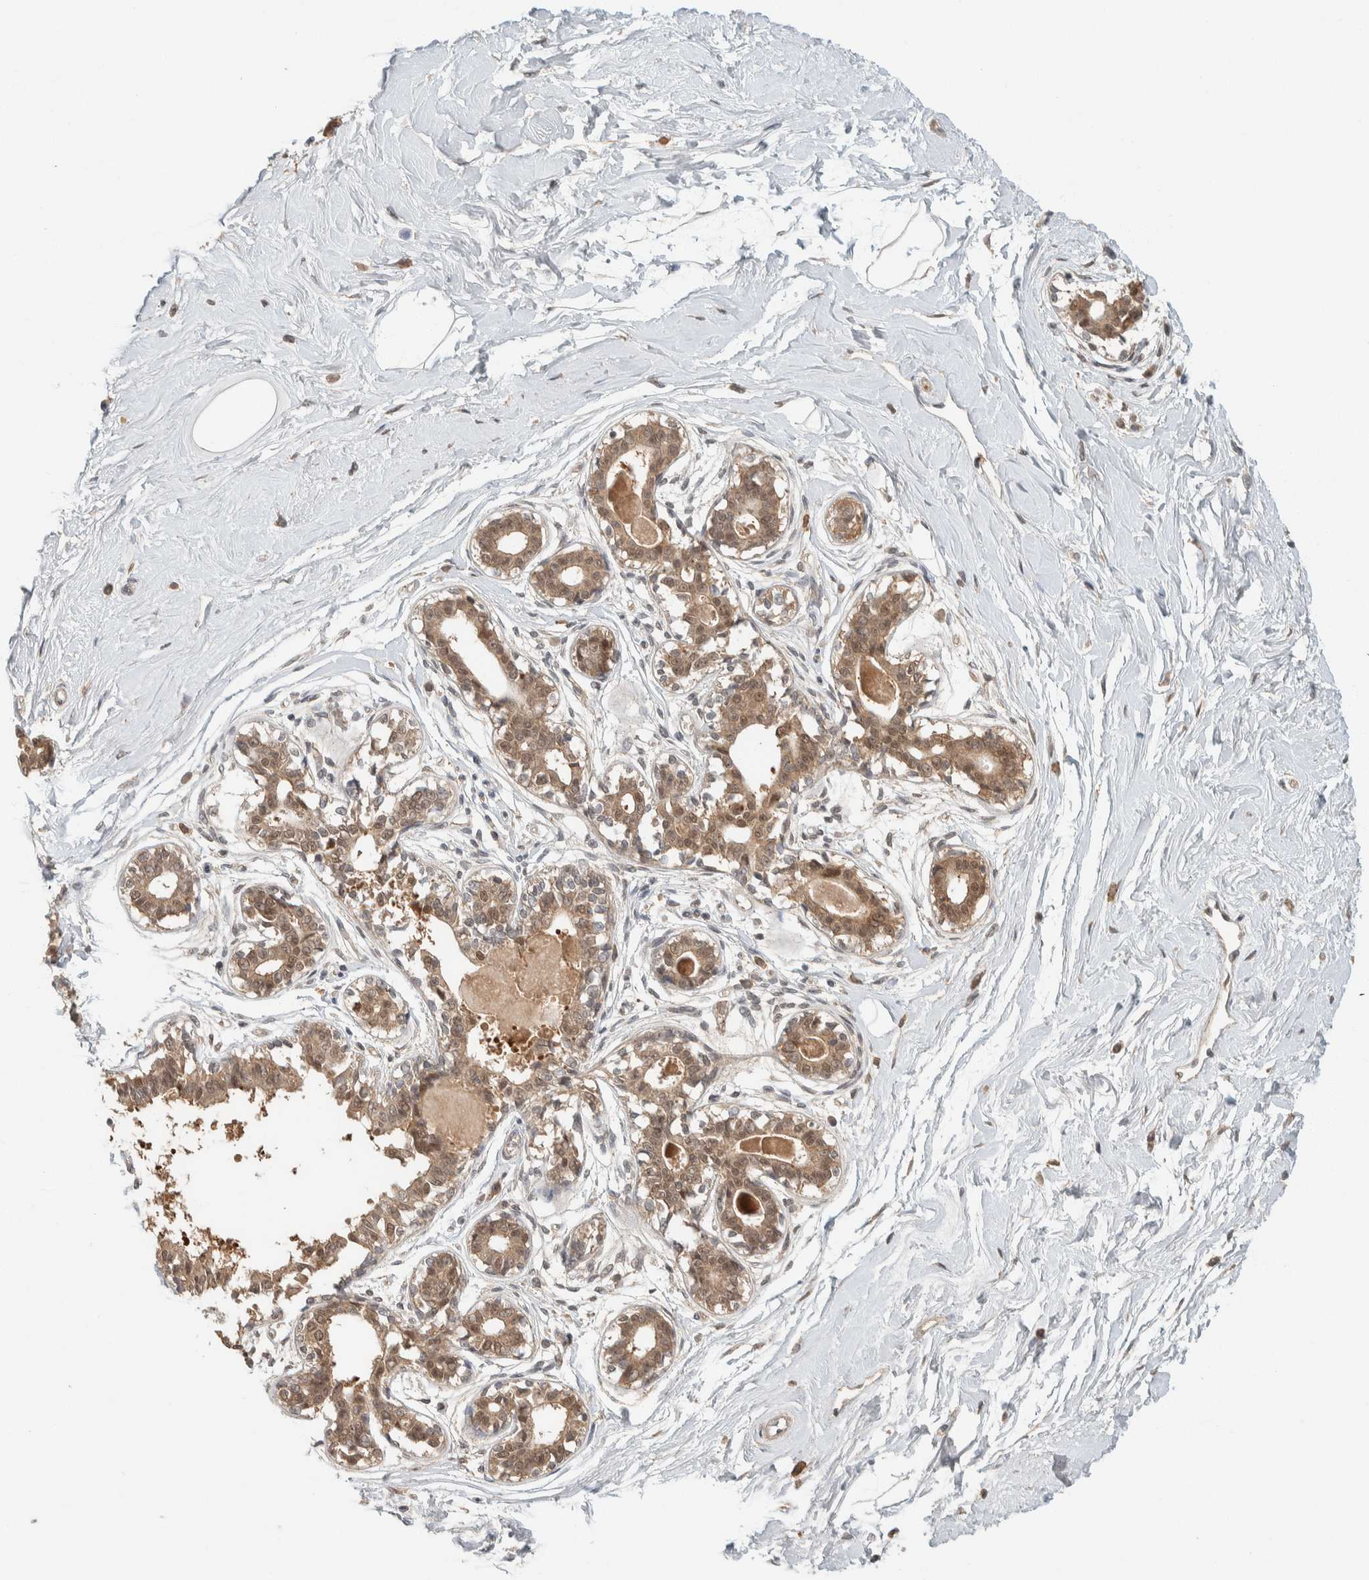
{"staining": {"intensity": "moderate", "quantity": ">75%", "location": "cytoplasmic/membranous,nuclear"}, "tissue": "breast", "cell_type": "Glandular cells", "image_type": "normal", "snomed": [{"axis": "morphology", "description": "Normal tissue, NOS"}, {"axis": "topography", "description": "Breast"}], "caption": "A micrograph of breast stained for a protein reveals moderate cytoplasmic/membranous,nuclear brown staining in glandular cells. (IHC, brightfield microscopy, high magnification).", "gene": "ZNF567", "patient": {"sex": "female", "age": 45}}